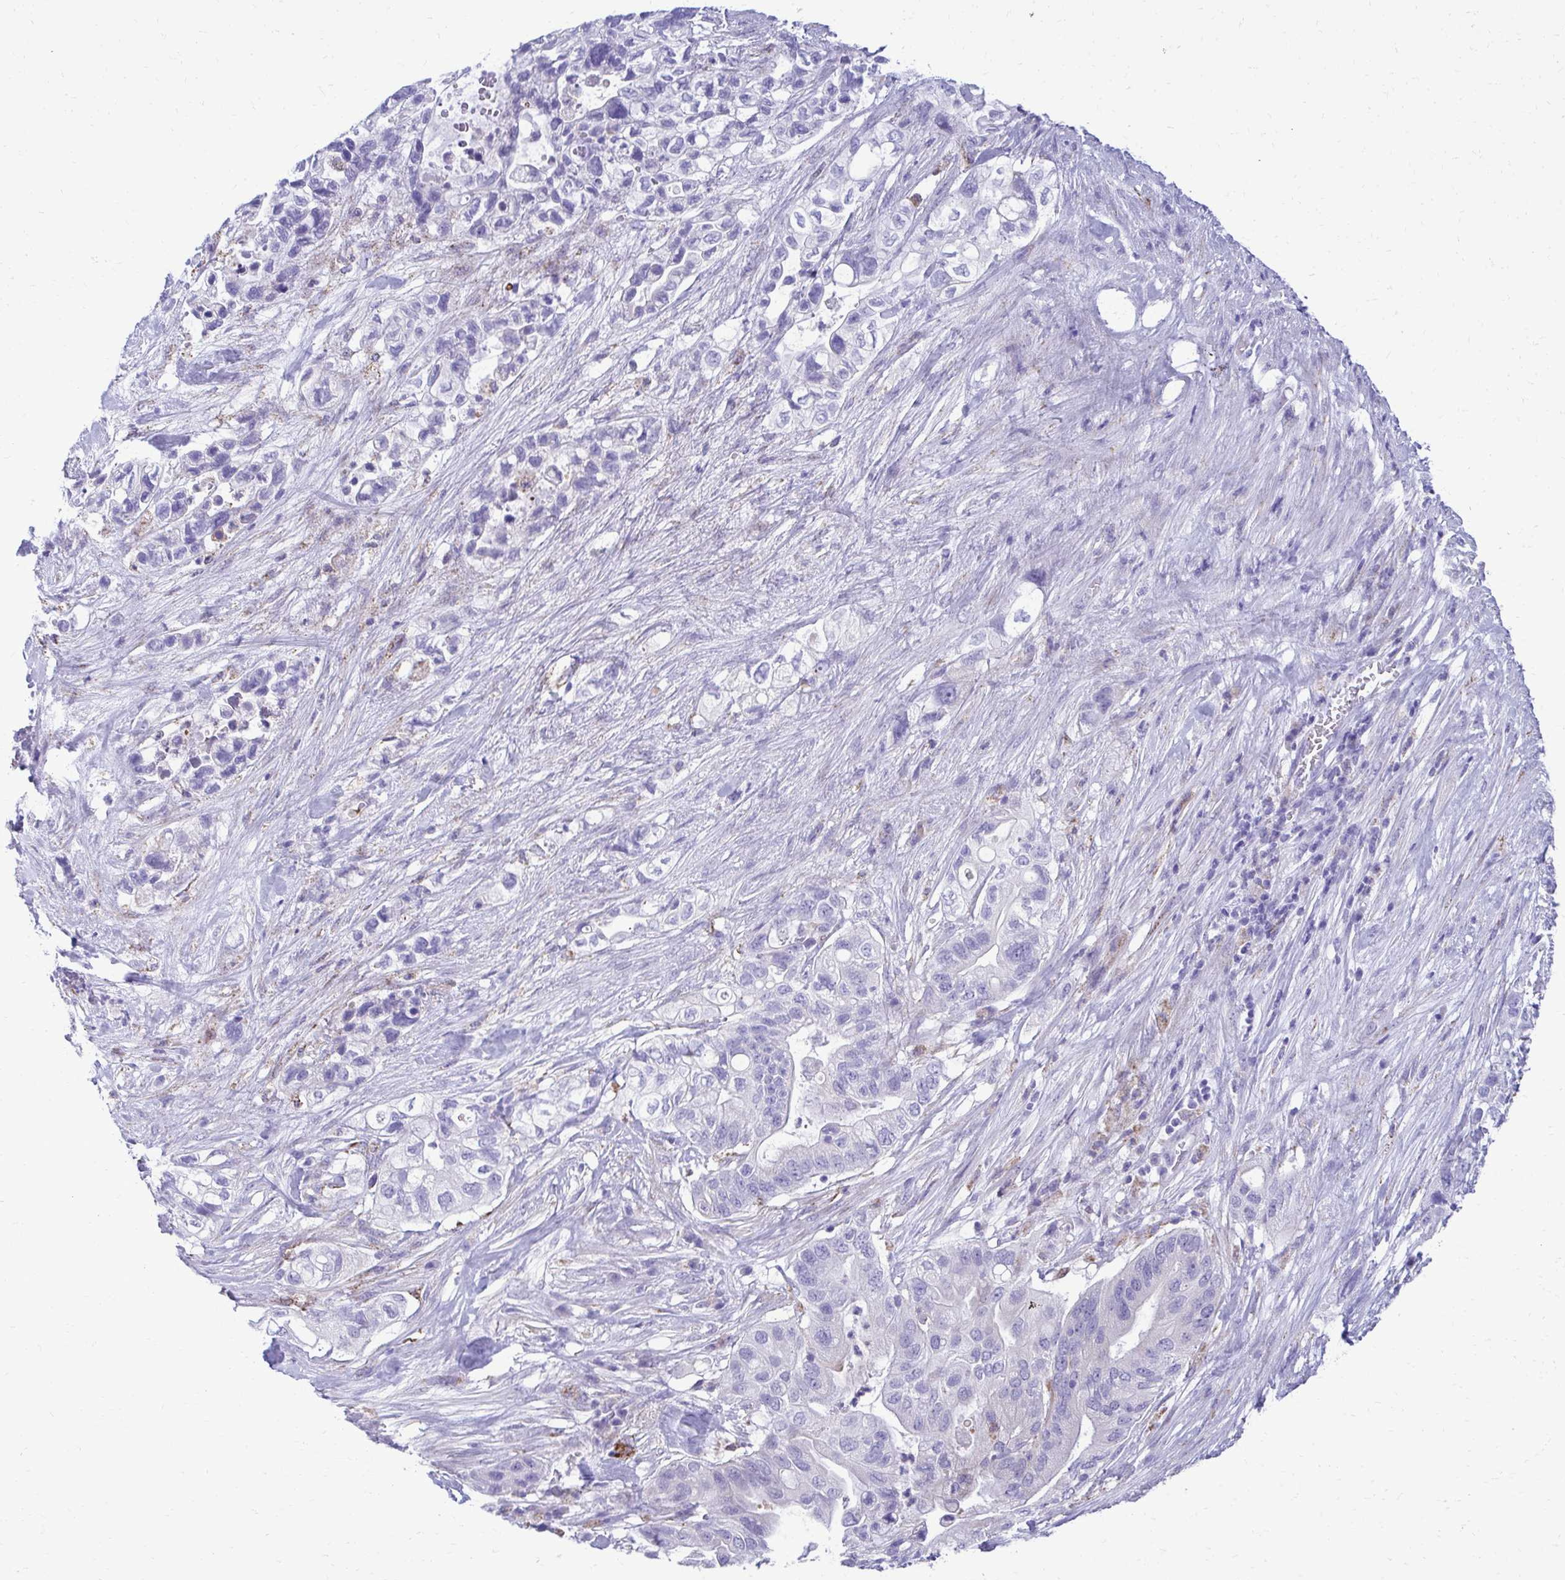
{"staining": {"intensity": "negative", "quantity": "none", "location": "none"}, "tissue": "pancreatic cancer", "cell_type": "Tumor cells", "image_type": "cancer", "snomed": [{"axis": "morphology", "description": "Adenocarcinoma, NOS"}, {"axis": "topography", "description": "Pancreas"}], "caption": "Immunohistochemical staining of human pancreatic cancer (adenocarcinoma) reveals no significant expression in tumor cells.", "gene": "AIG1", "patient": {"sex": "female", "age": 72}}